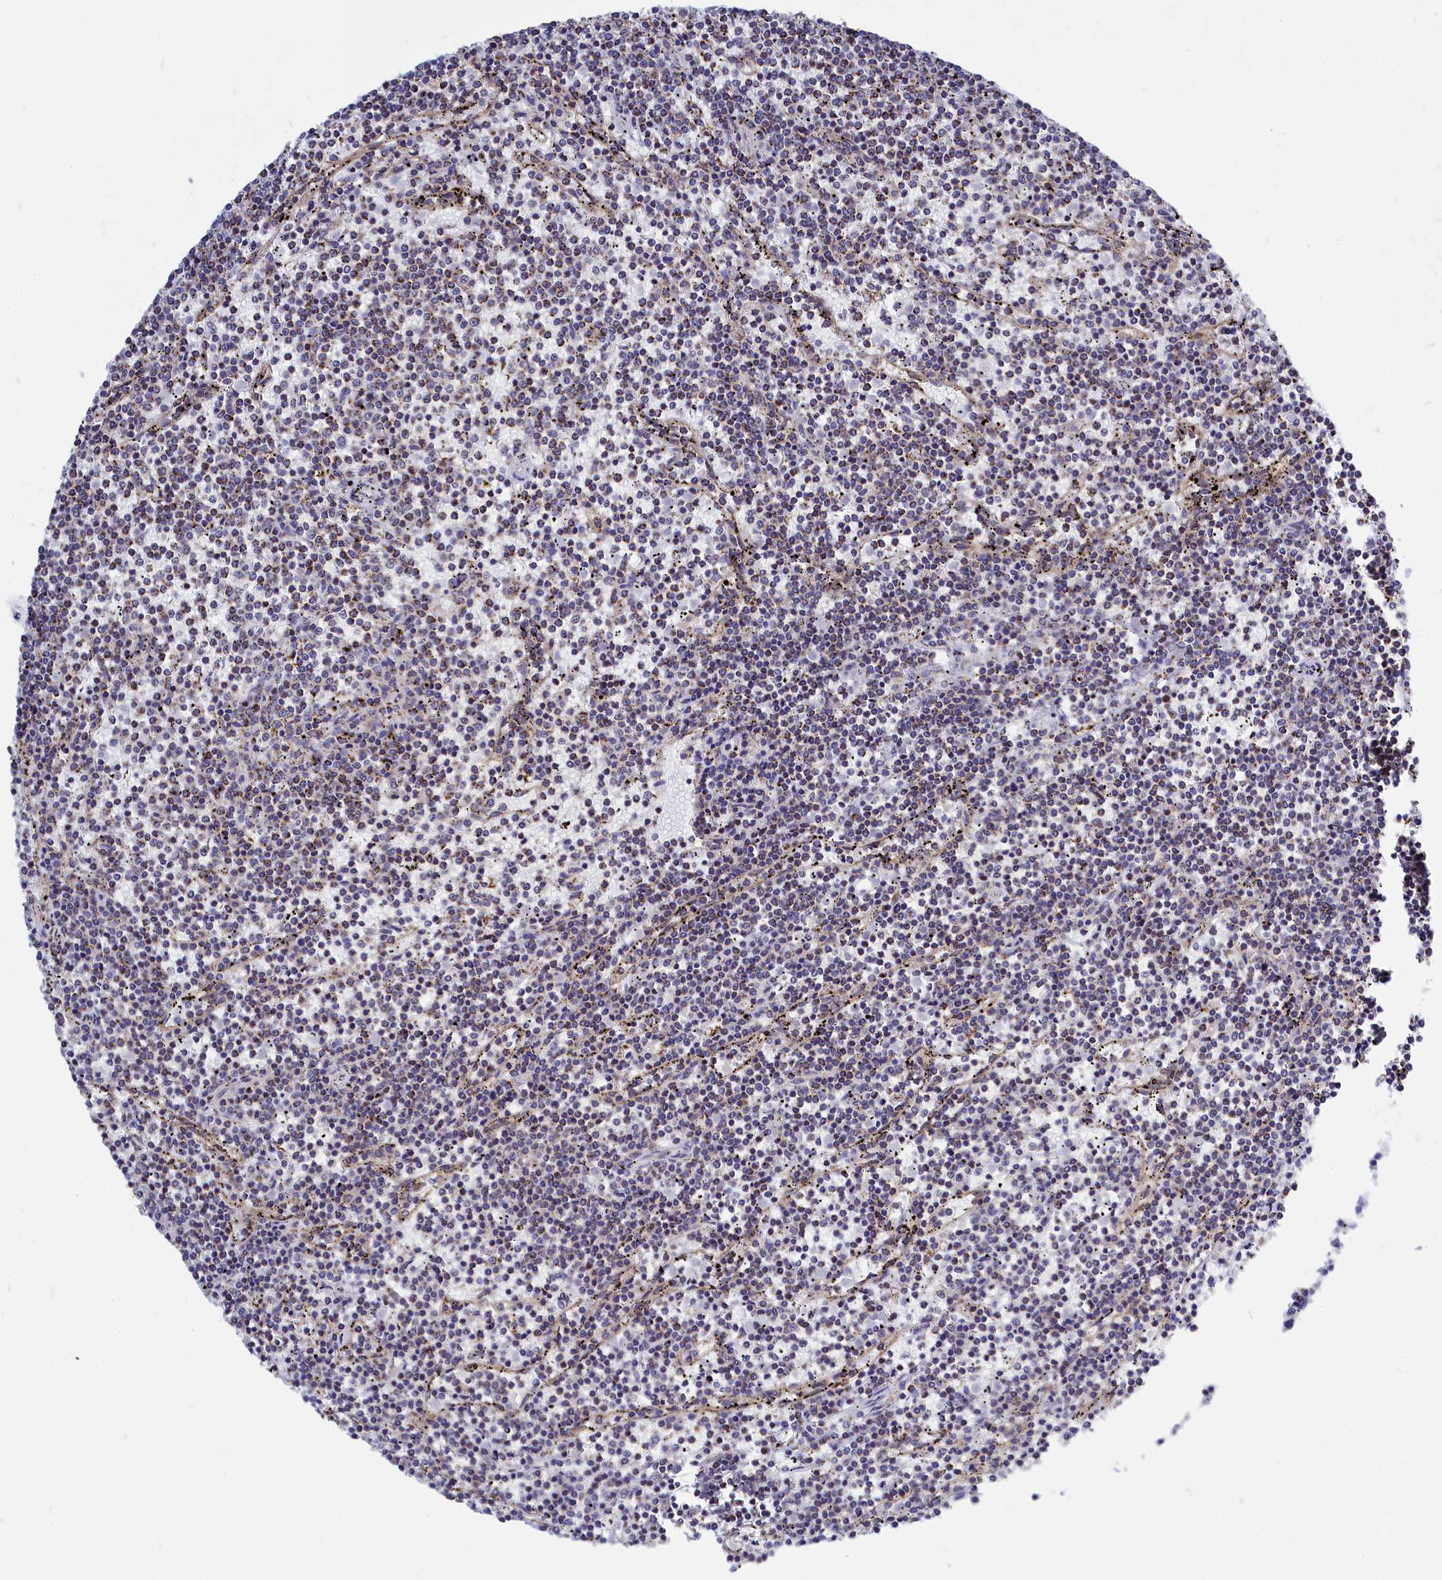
{"staining": {"intensity": "moderate", "quantity": "<25%", "location": "cytoplasmic/membranous"}, "tissue": "lymphoma", "cell_type": "Tumor cells", "image_type": "cancer", "snomed": [{"axis": "morphology", "description": "Malignant lymphoma, non-Hodgkin's type, Low grade"}, {"axis": "topography", "description": "Spleen"}], "caption": "IHC of low-grade malignant lymphoma, non-Hodgkin's type reveals low levels of moderate cytoplasmic/membranous positivity in about <25% of tumor cells.", "gene": "CCRL2", "patient": {"sex": "female", "age": 50}}